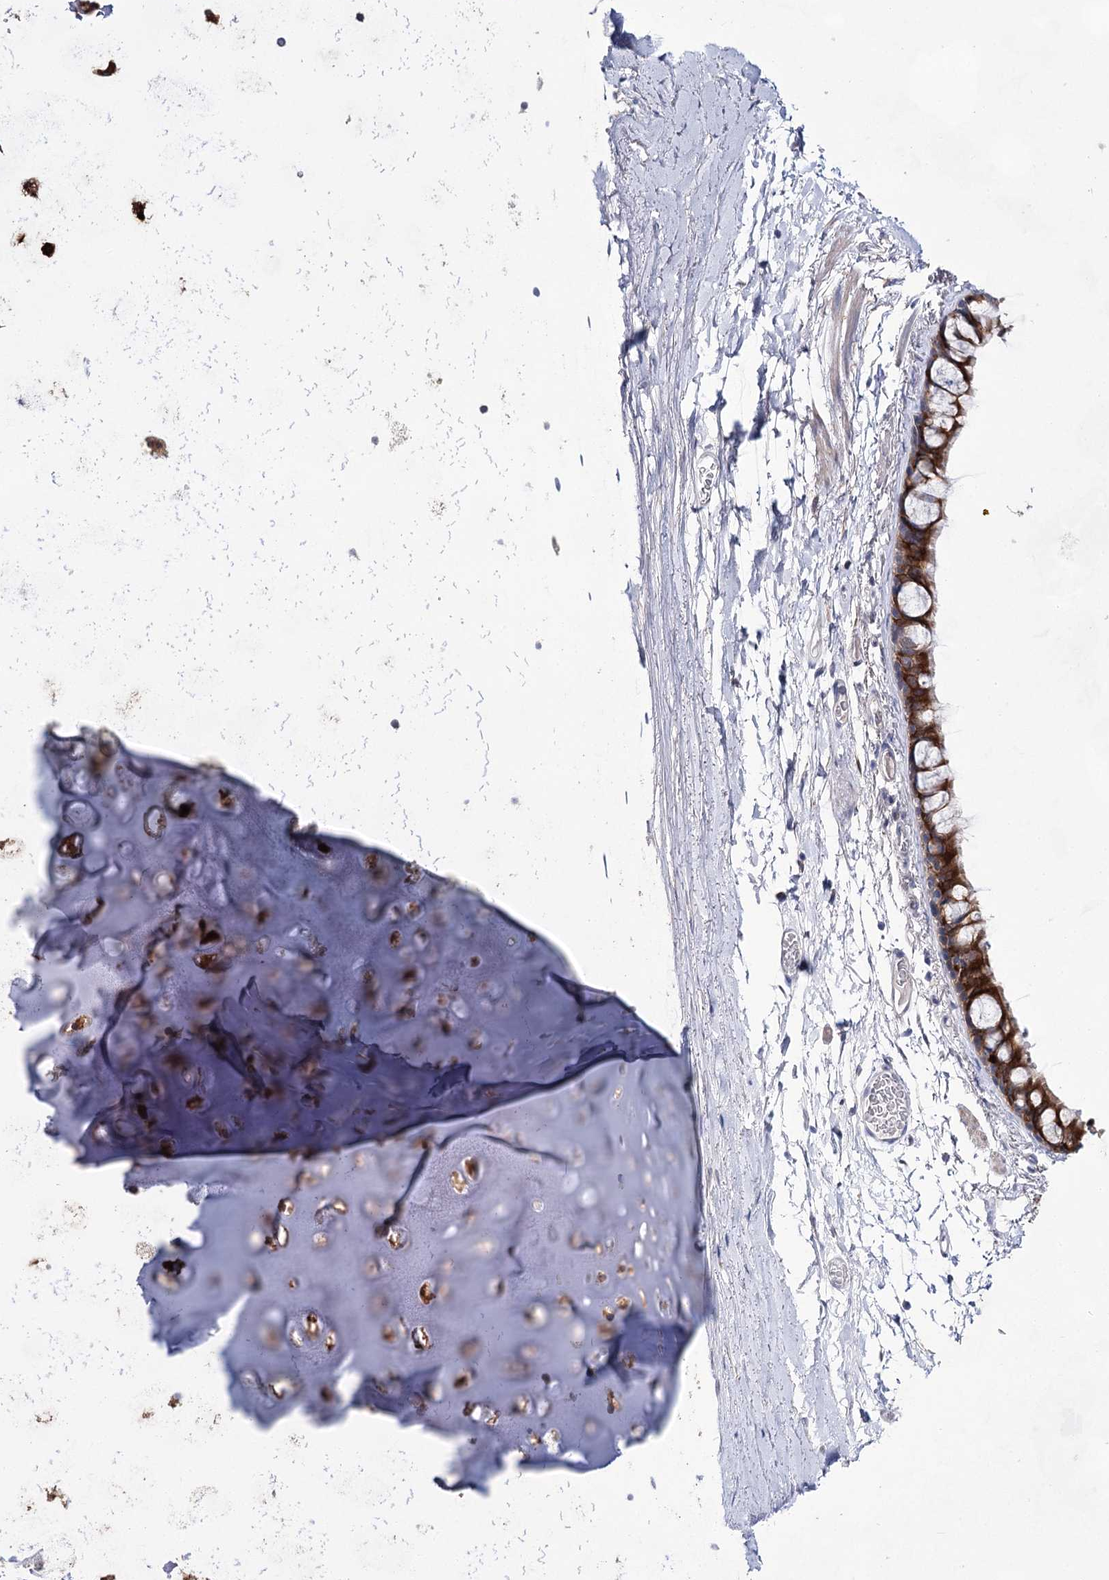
{"staining": {"intensity": "strong", "quantity": ">75%", "location": "cytoplasmic/membranous"}, "tissue": "bronchus", "cell_type": "Respiratory epithelial cells", "image_type": "normal", "snomed": [{"axis": "morphology", "description": "Normal tissue, NOS"}, {"axis": "topography", "description": "Cartilage tissue"}], "caption": "The micrograph reveals immunohistochemical staining of unremarkable bronchus. There is strong cytoplasmic/membranous expression is seen in about >75% of respiratory epithelial cells.", "gene": "UGDH", "patient": {"sex": "male", "age": 63}}